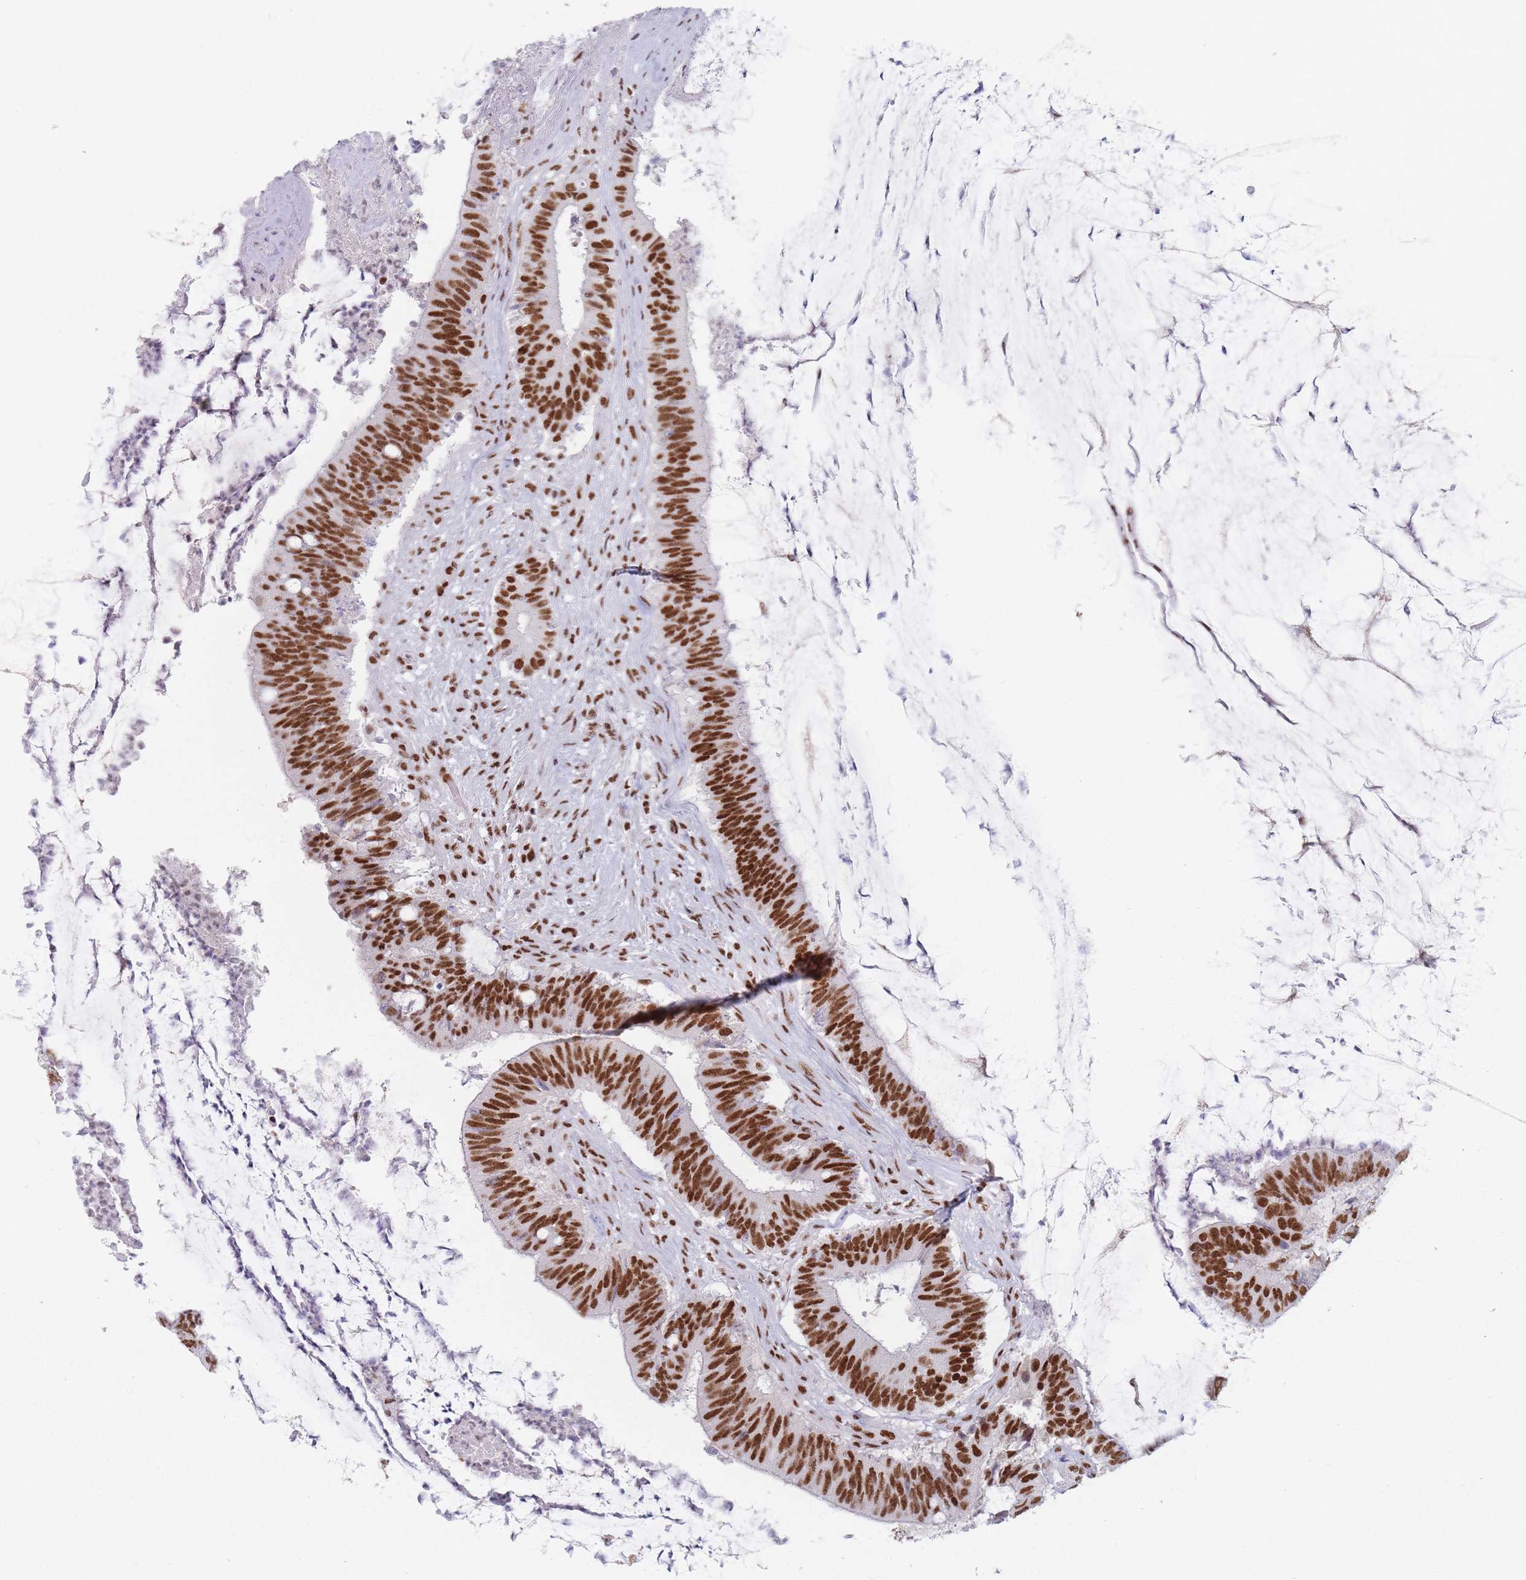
{"staining": {"intensity": "strong", "quantity": ">75%", "location": "nuclear"}, "tissue": "colorectal cancer", "cell_type": "Tumor cells", "image_type": "cancer", "snomed": [{"axis": "morphology", "description": "Adenocarcinoma, NOS"}, {"axis": "topography", "description": "Colon"}], "caption": "Immunohistochemical staining of human colorectal cancer exhibits strong nuclear protein positivity in about >75% of tumor cells.", "gene": "SAFB2", "patient": {"sex": "female", "age": 43}}